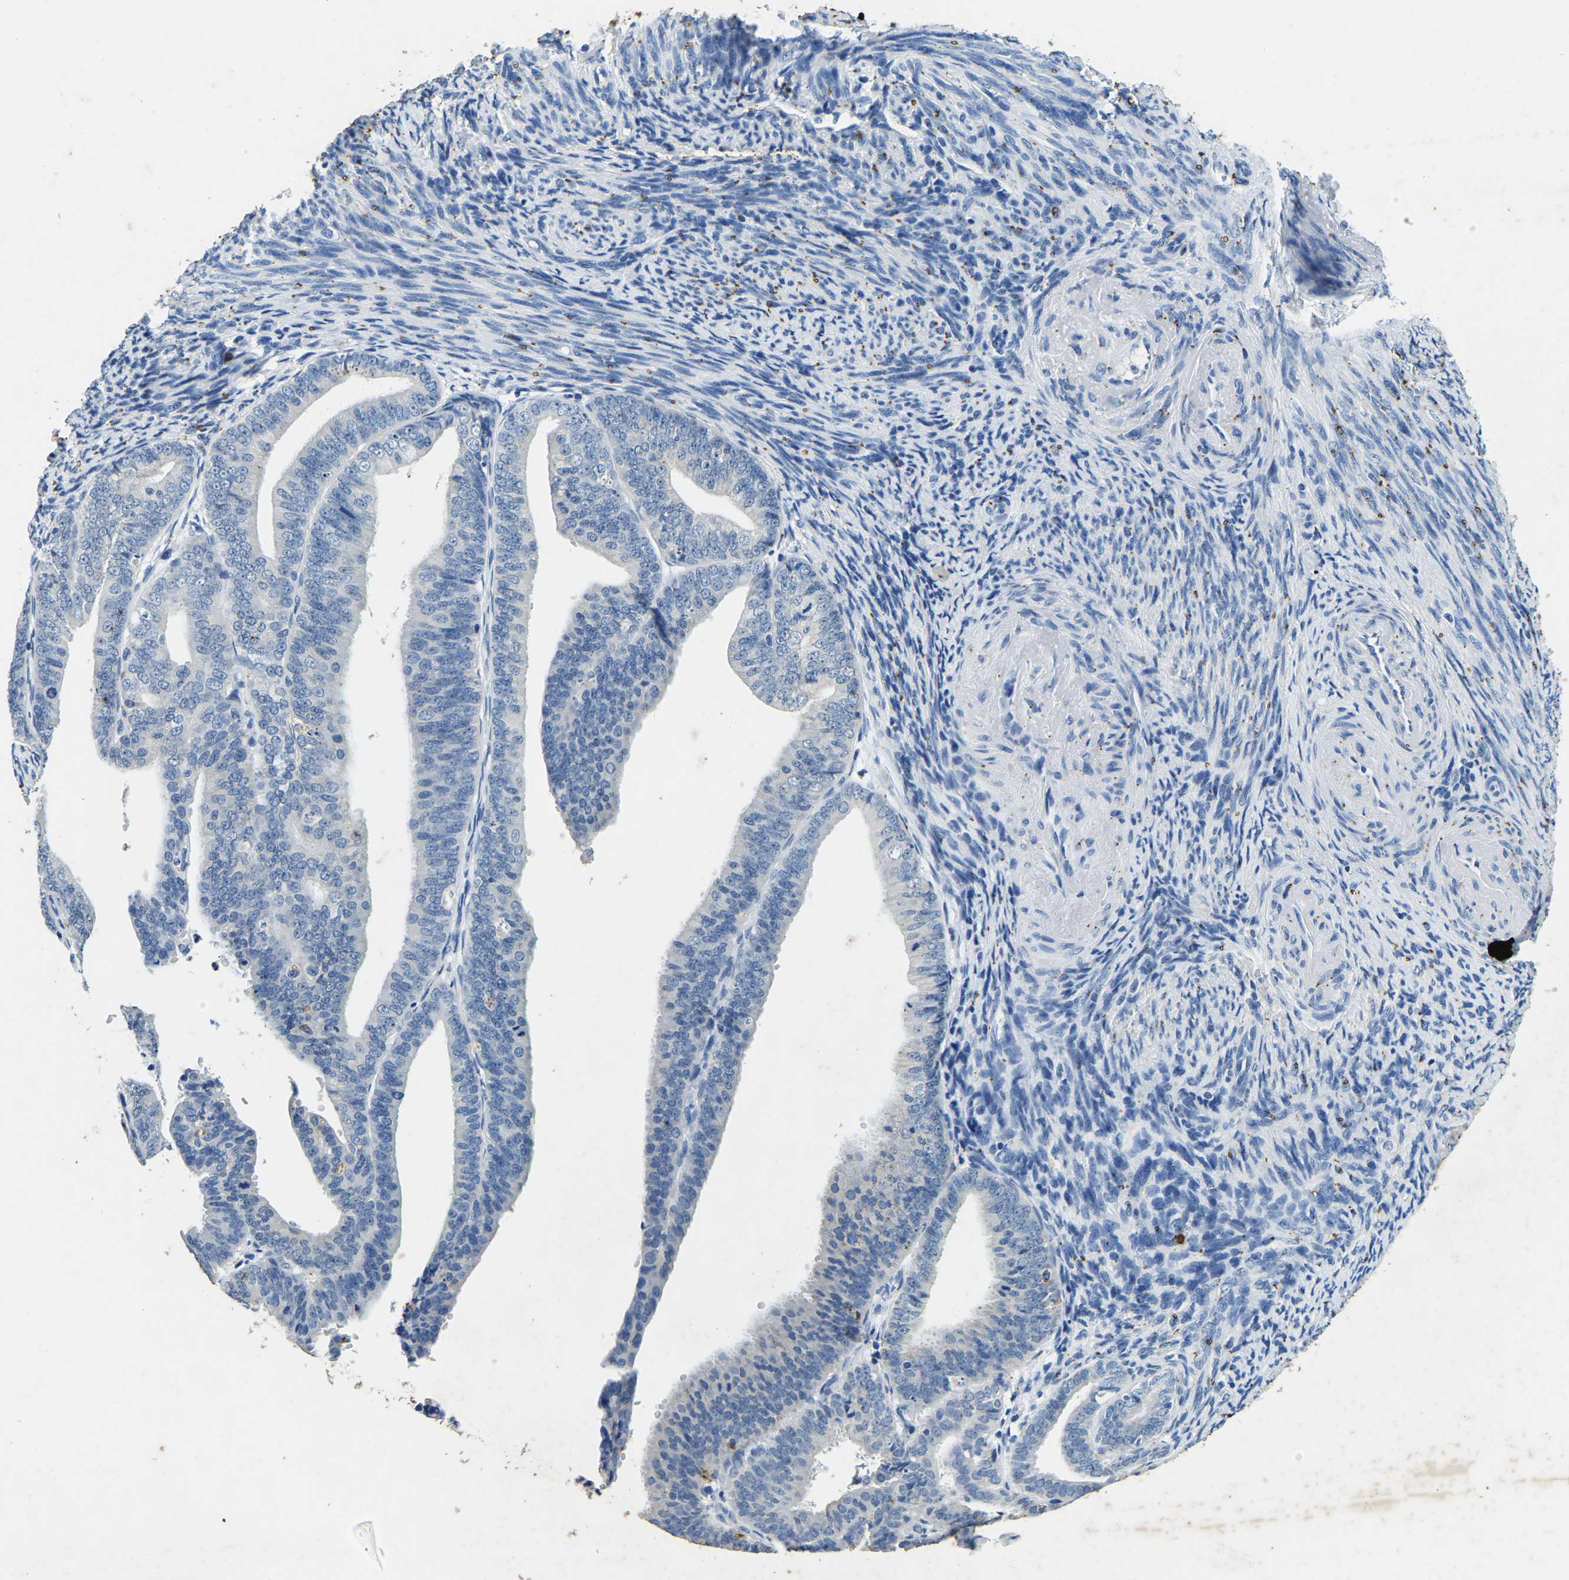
{"staining": {"intensity": "negative", "quantity": "none", "location": "none"}, "tissue": "endometrial cancer", "cell_type": "Tumor cells", "image_type": "cancer", "snomed": [{"axis": "morphology", "description": "Adenocarcinoma, NOS"}, {"axis": "topography", "description": "Endometrium"}], "caption": "The micrograph displays no significant expression in tumor cells of endometrial adenocarcinoma.", "gene": "UBN2", "patient": {"sex": "female", "age": 63}}